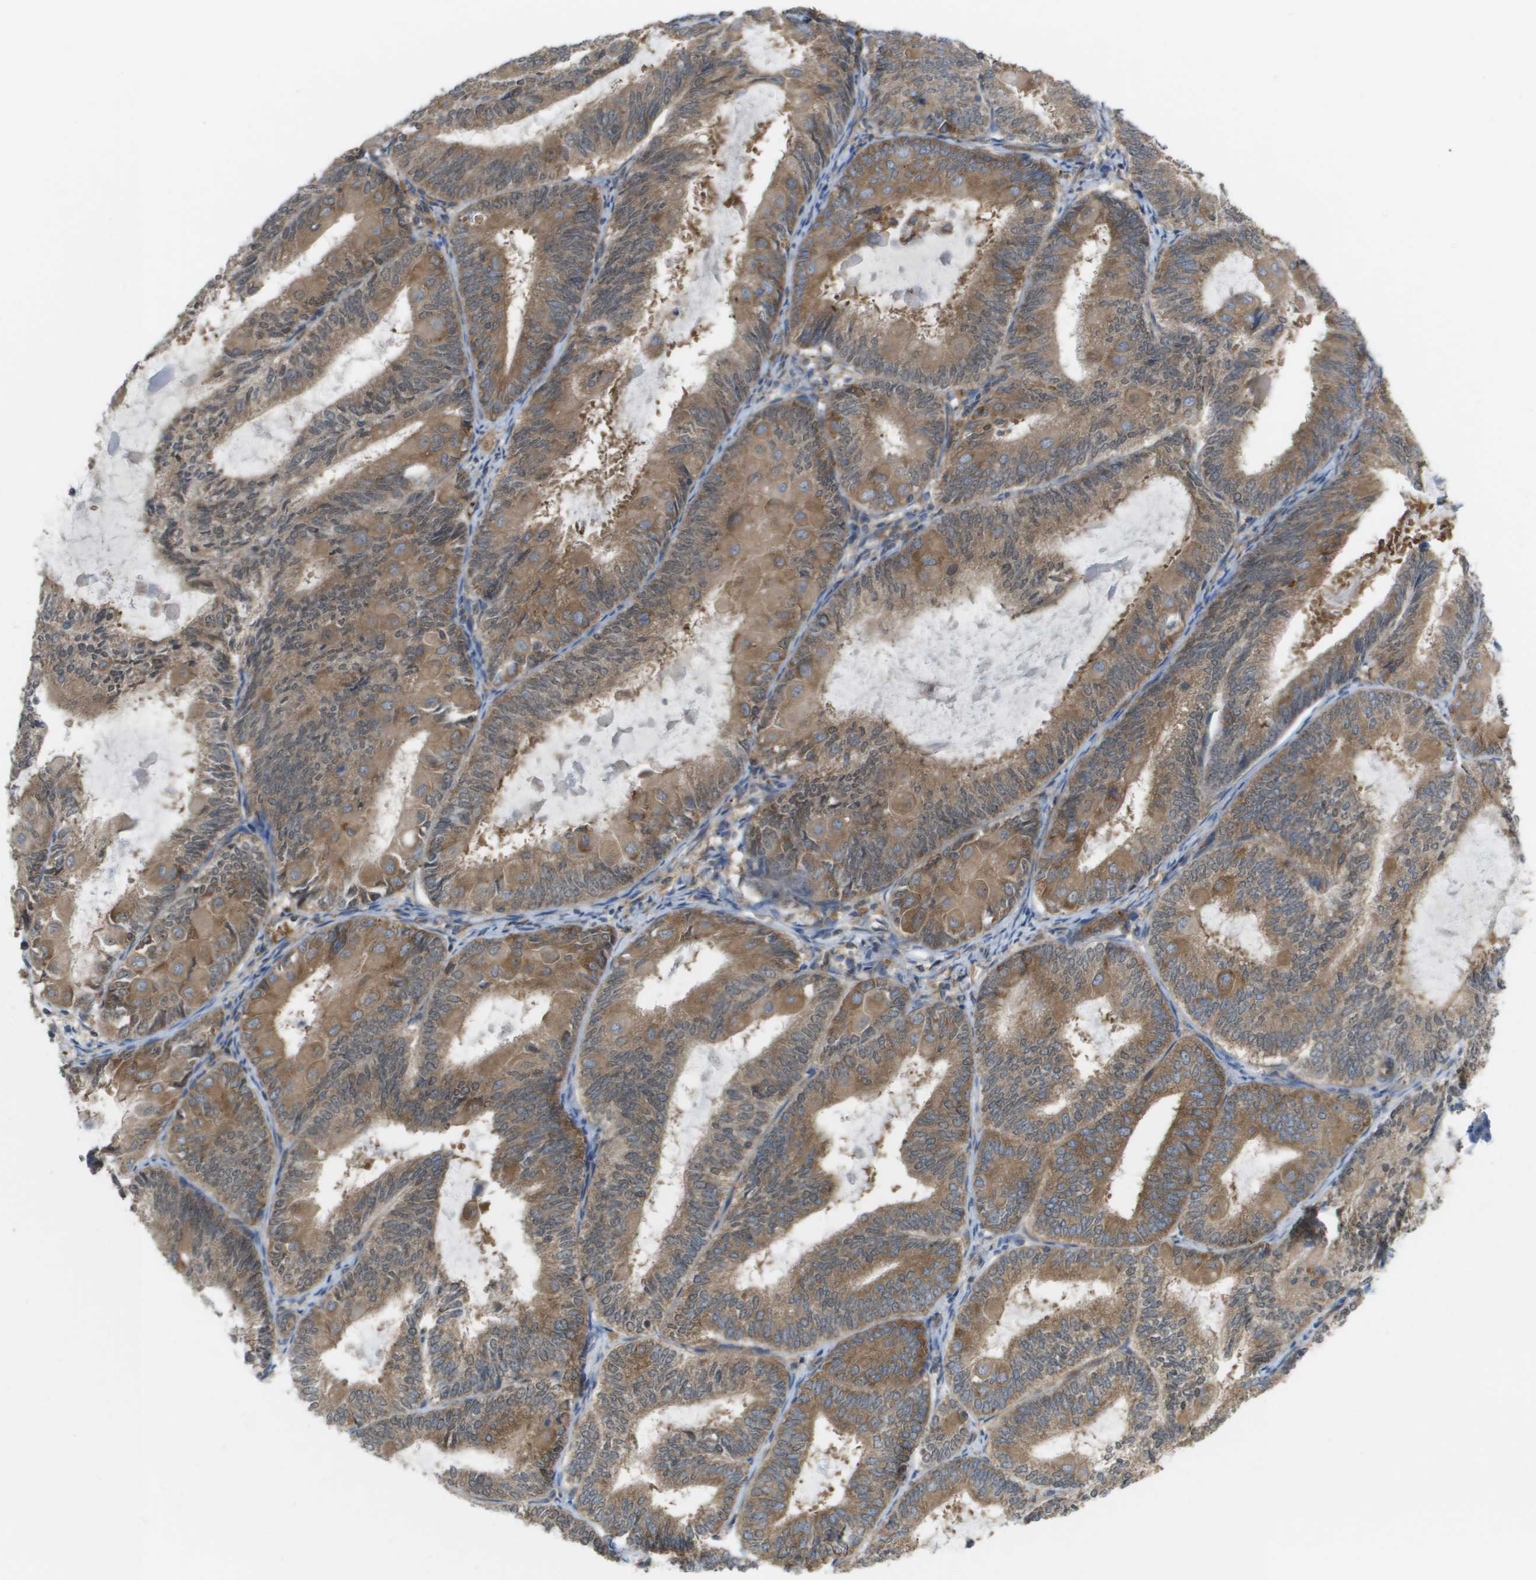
{"staining": {"intensity": "moderate", "quantity": ">75%", "location": "cytoplasmic/membranous"}, "tissue": "endometrial cancer", "cell_type": "Tumor cells", "image_type": "cancer", "snomed": [{"axis": "morphology", "description": "Adenocarcinoma, NOS"}, {"axis": "topography", "description": "Endometrium"}], "caption": "Tumor cells reveal medium levels of moderate cytoplasmic/membranous positivity in about >75% of cells in human endometrial cancer.", "gene": "EIF4G2", "patient": {"sex": "female", "age": 81}}